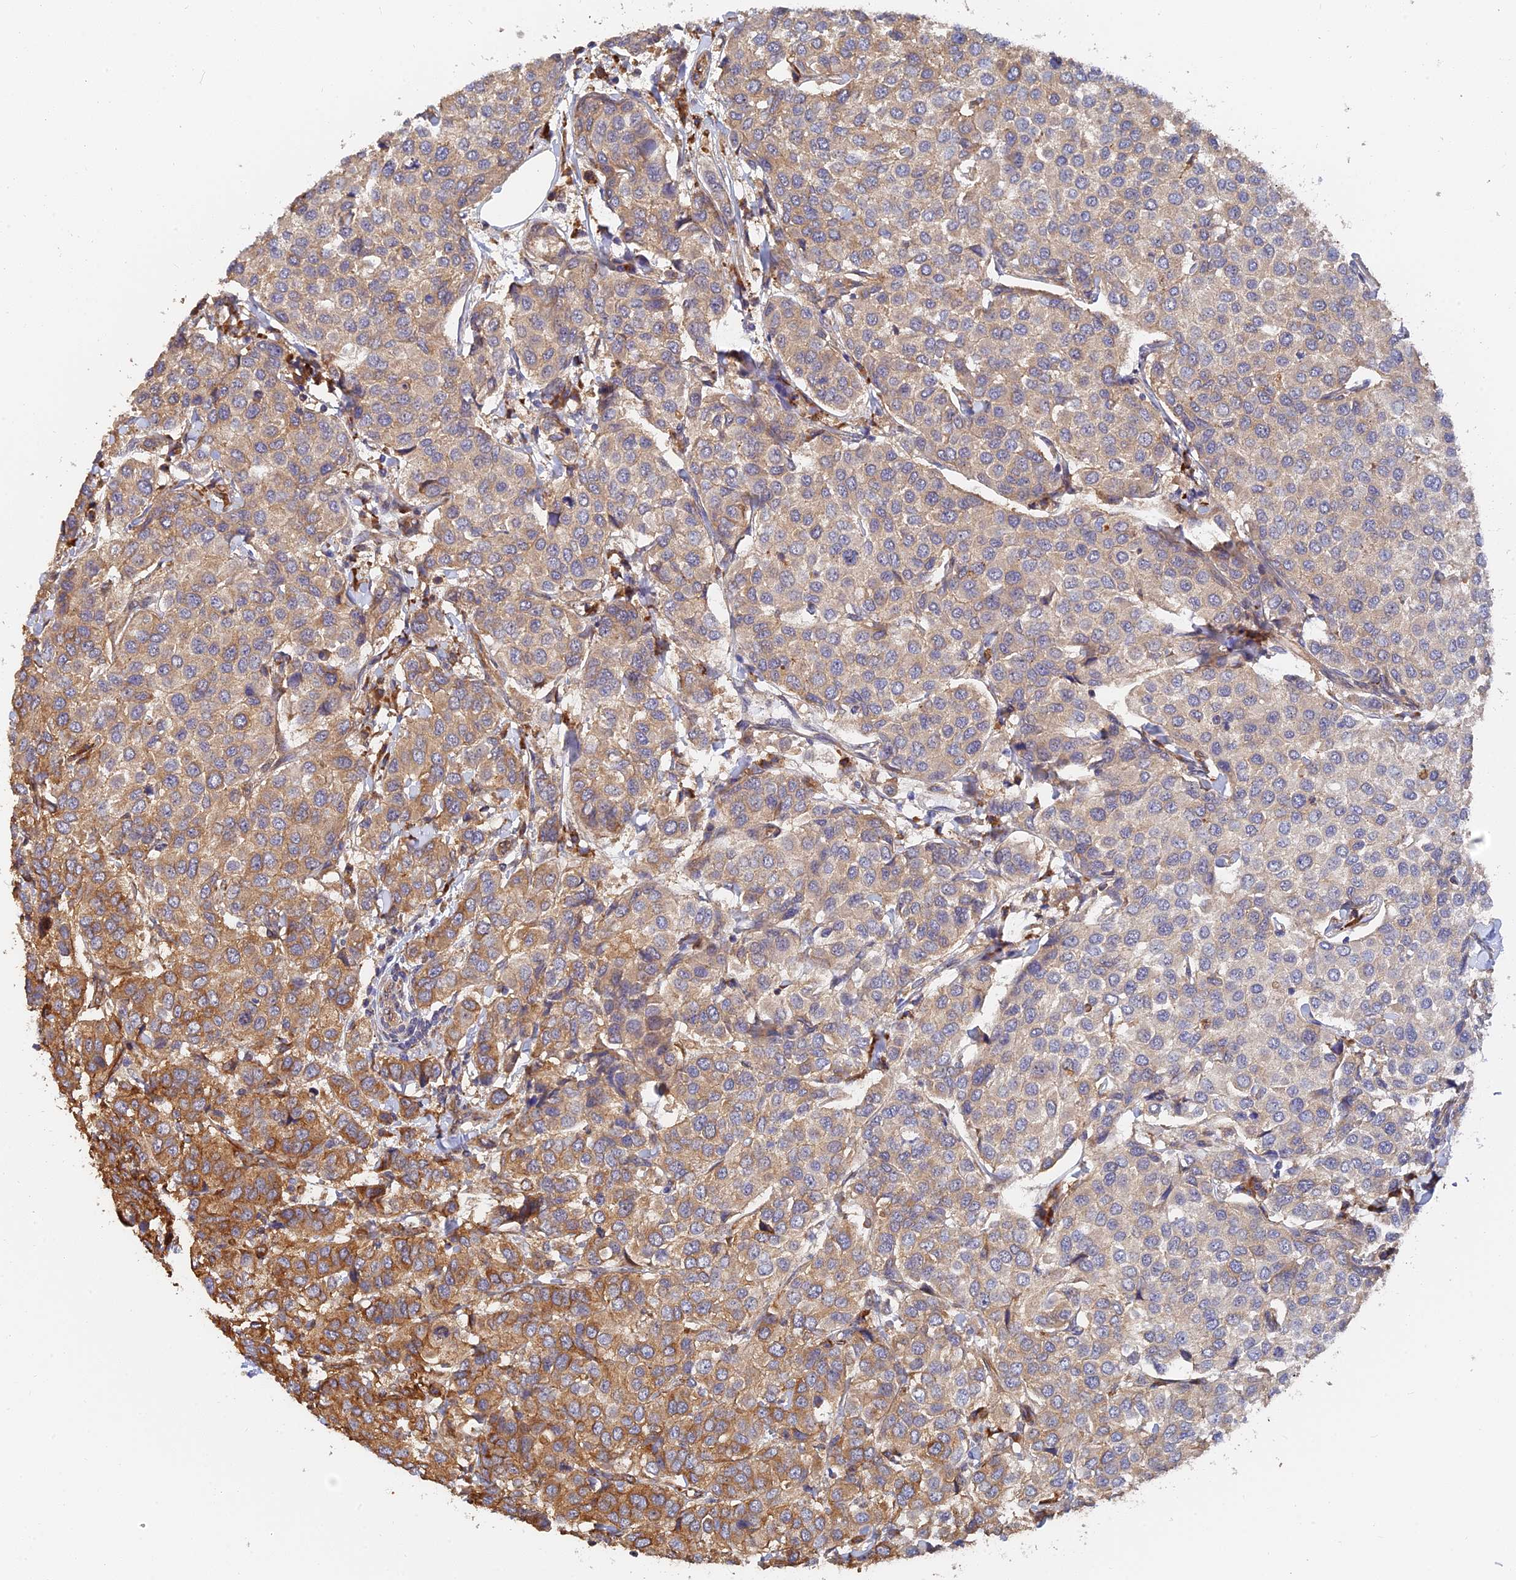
{"staining": {"intensity": "moderate", "quantity": "<25%", "location": "cytoplasmic/membranous"}, "tissue": "breast cancer", "cell_type": "Tumor cells", "image_type": "cancer", "snomed": [{"axis": "morphology", "description": "Duct carcinoma"}, {"axis": "topography", "description": "Breast"}], "caption": "Immunohistochemistry photomicrograph of human breast cancer stained for a protein (brown), which shows low levels of moderate cytoplasmic/membranous positivity in approximately <25% of tumor cells.", "gene": "WBP11", "patient": {"sex": "female", "age": 55}}